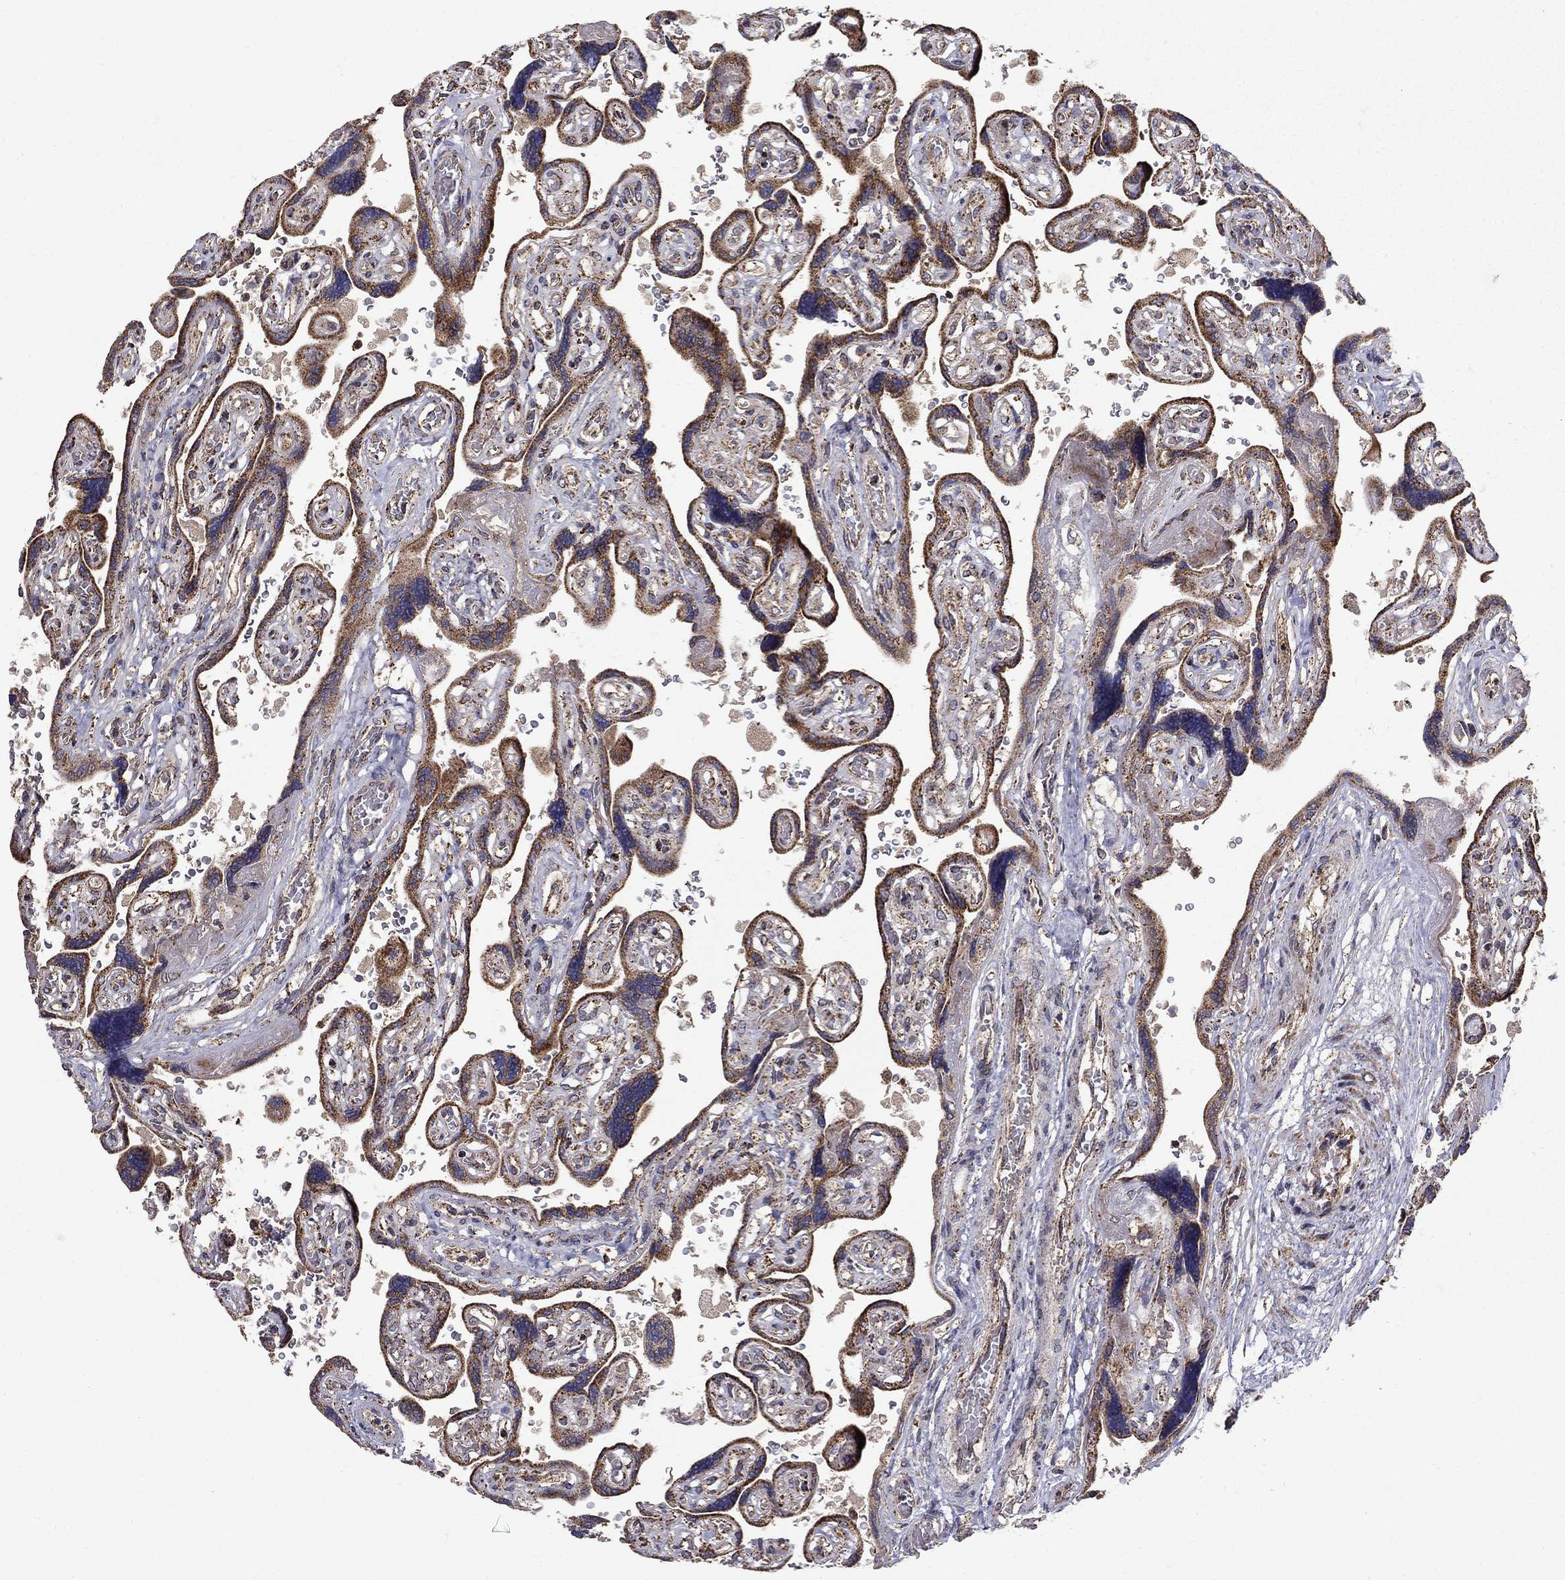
{"staining": {"intensity": "weak", "quantity": ">75%", "location": "cytoplasmic/membranous"}, "tissue": "placenta", "cell_type": "Decidual cells", "image_type": "normal", "snomed": [{"axis": "morphology", "description": "Normal tissue, NOS"}, {"axis": "topography", "description": "Placenta"}], "caption": "High-magnification brightfield microscopy of benign placenta stained with DAB (3,3'-diaminobenzidine) (brown) and counterstained with hematoxylin (blue). decidual cells exhibit weak cytoplasmic/membranous expression is appreciated in about>75% of cells.", "gene": "NDUFS8", "patient": {"sex": "female", "age": 32}}